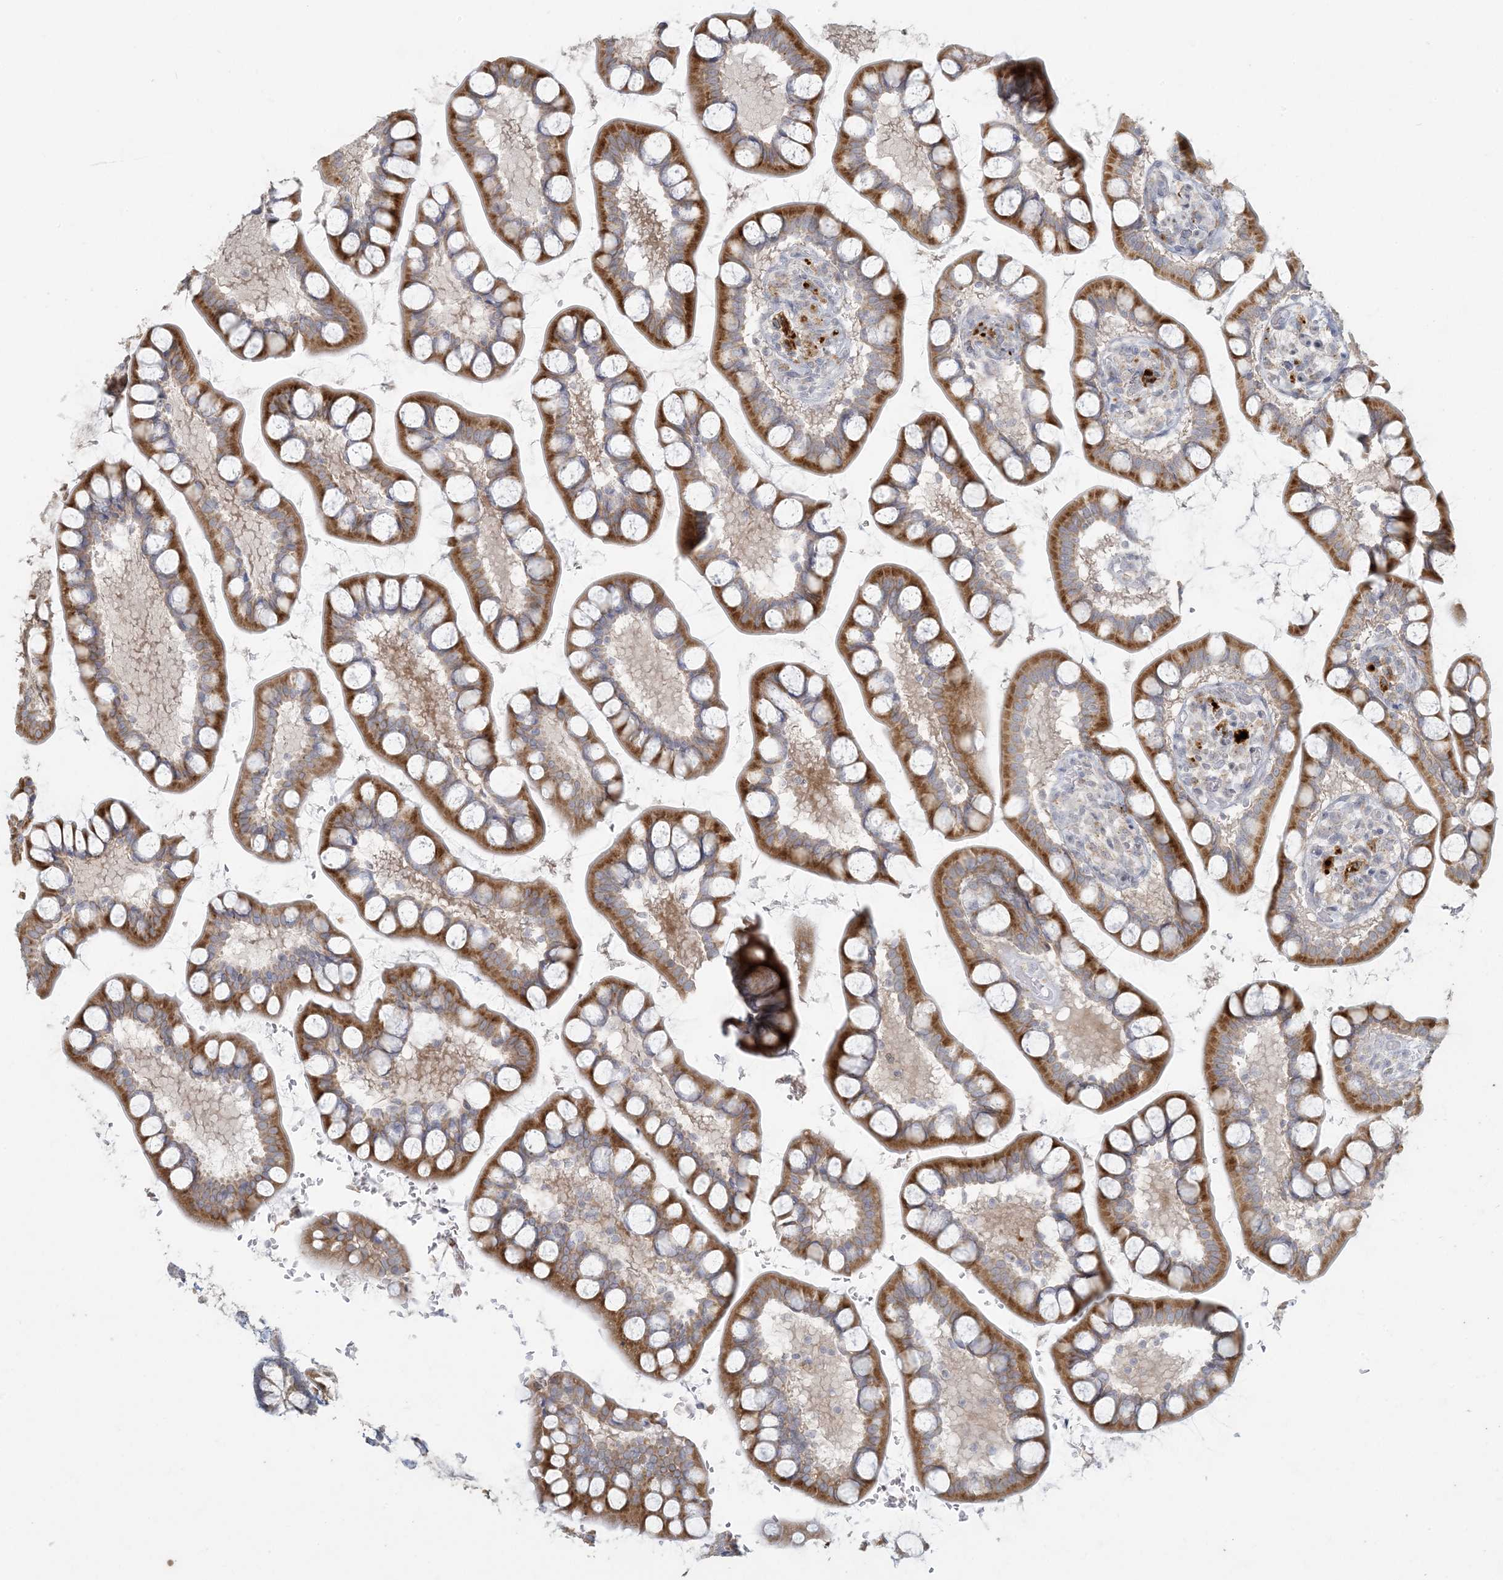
{"staining": {"intensity": "moderate", "quantity": ">75%", "location": "cytoplasmic/membranous"}, "tissue": "small intestine", "cell_type": "Glandular cells", "image_type": "normal", "snomed": [{"axis": "morphology", "description": "Normal tissue, NOS"}, {"axis": "topography", "description": "Small intestine"}], "caption": "Glandular cells reveal medium levels of moderate cytoplasmic/membranous positivity in approximately >75% of cells in unremarkable small intestine.", "gene": "MCAT", "patient": {"sex": "male", "age": 52}}